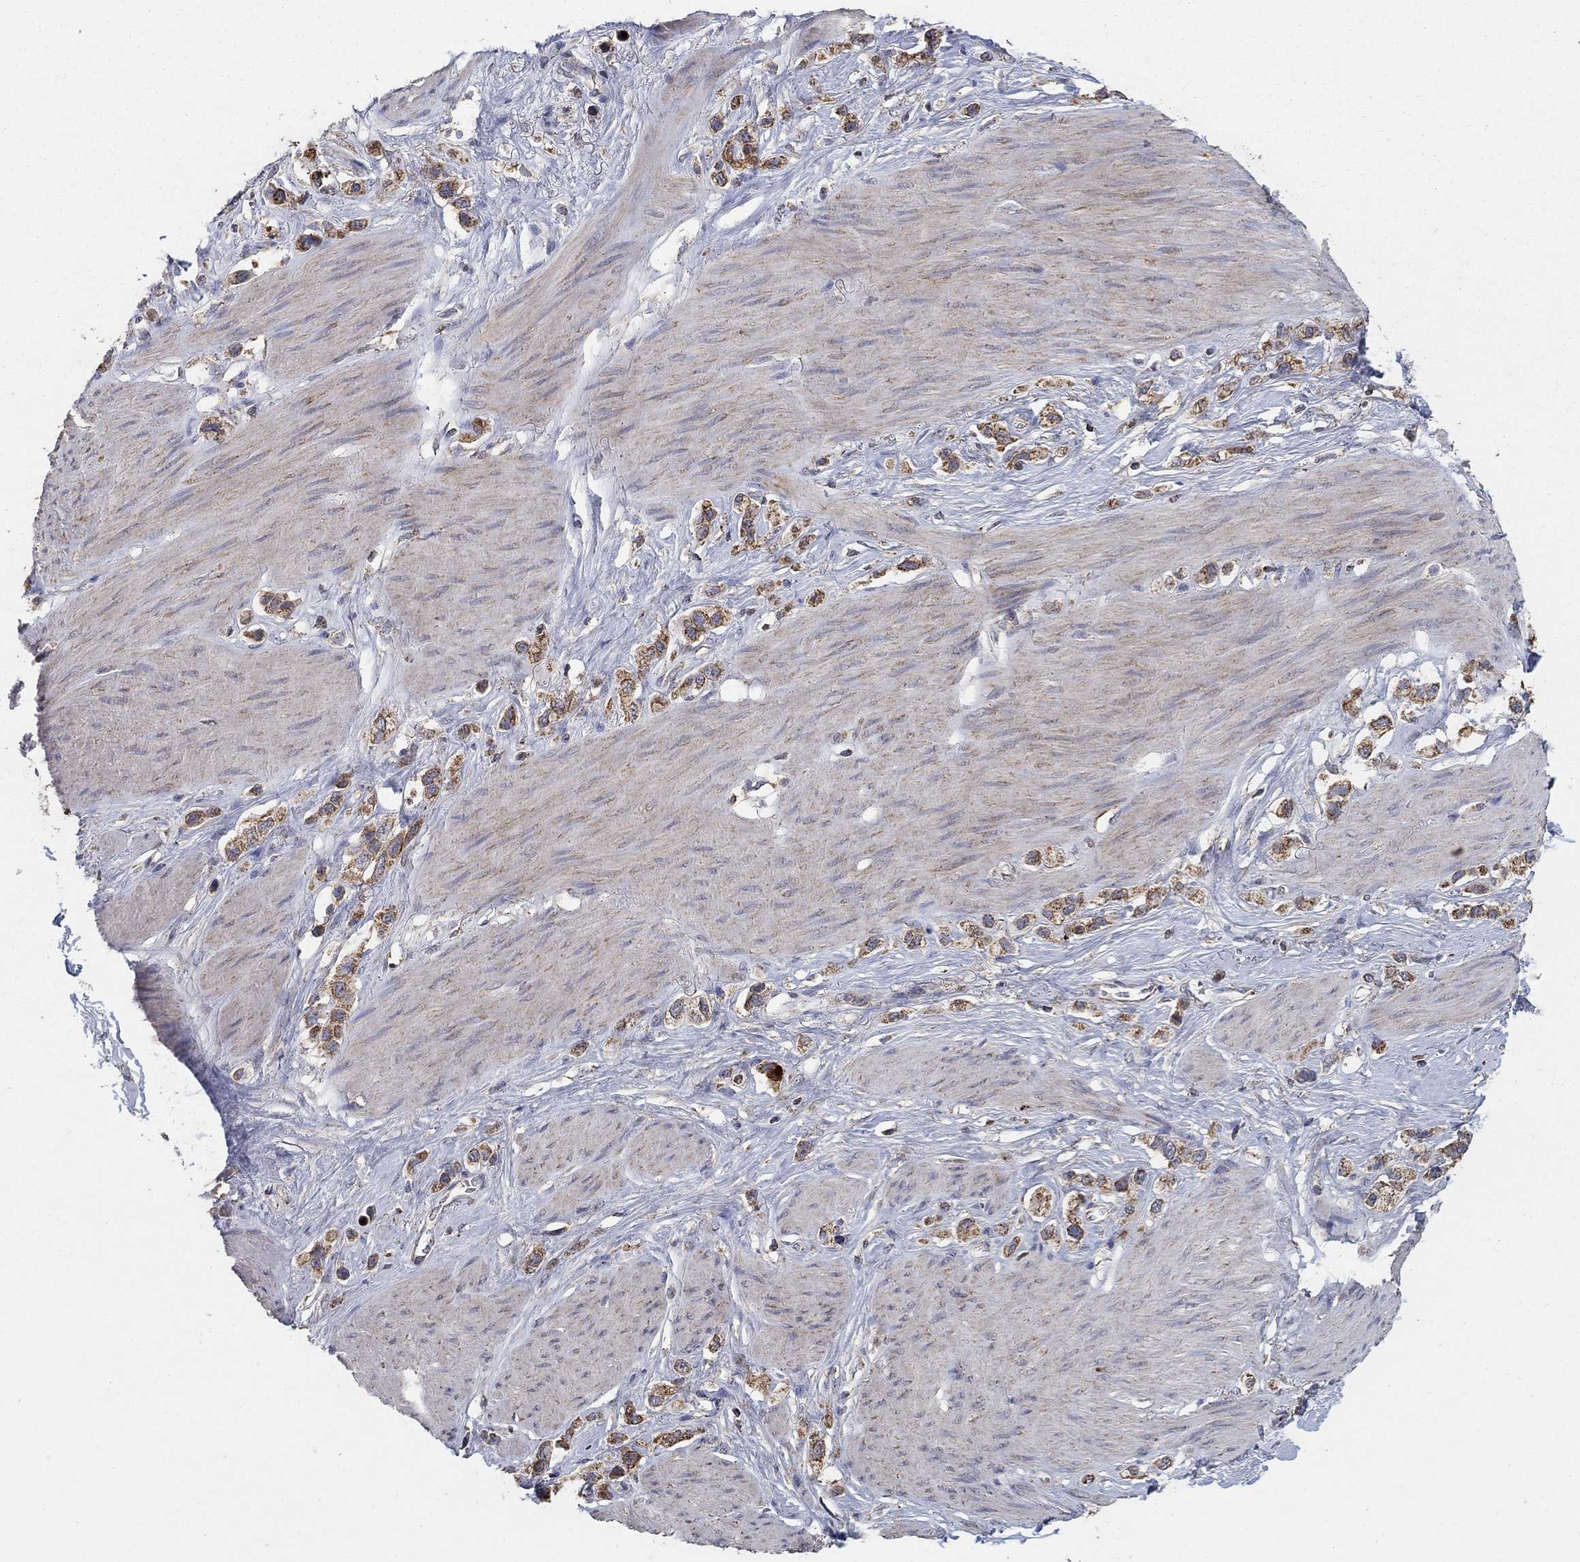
{"staining": {"intensity": "moderate", "quantity": ">75%", "location": "cytoplasmic/membranous"}, "tissue": "stomach cancer", "cell_type": "Tumor cells", "image_type": "cancer", "snomed": [{"axis": "morphology", "description": "Normal tissue, NOS"}, {"axis": "morphology", "description": "Adenocarcinoma, NOS"}, {"axis": "morphology", "description": "Adenocarcinoma, High grade"}, {"axis": "topography", "description": "Stomach, upper"}, {"axis": "topography", "description": "Stomach"}], "caption": "The image displays staining of stomach cancer (adenocarcinoma), revealing moderate cytoplasmic/membranous protein expression (brown color) within tumor cells.", "gene": "GPSM1", "patient": {"sex": "female", "age": 65}}